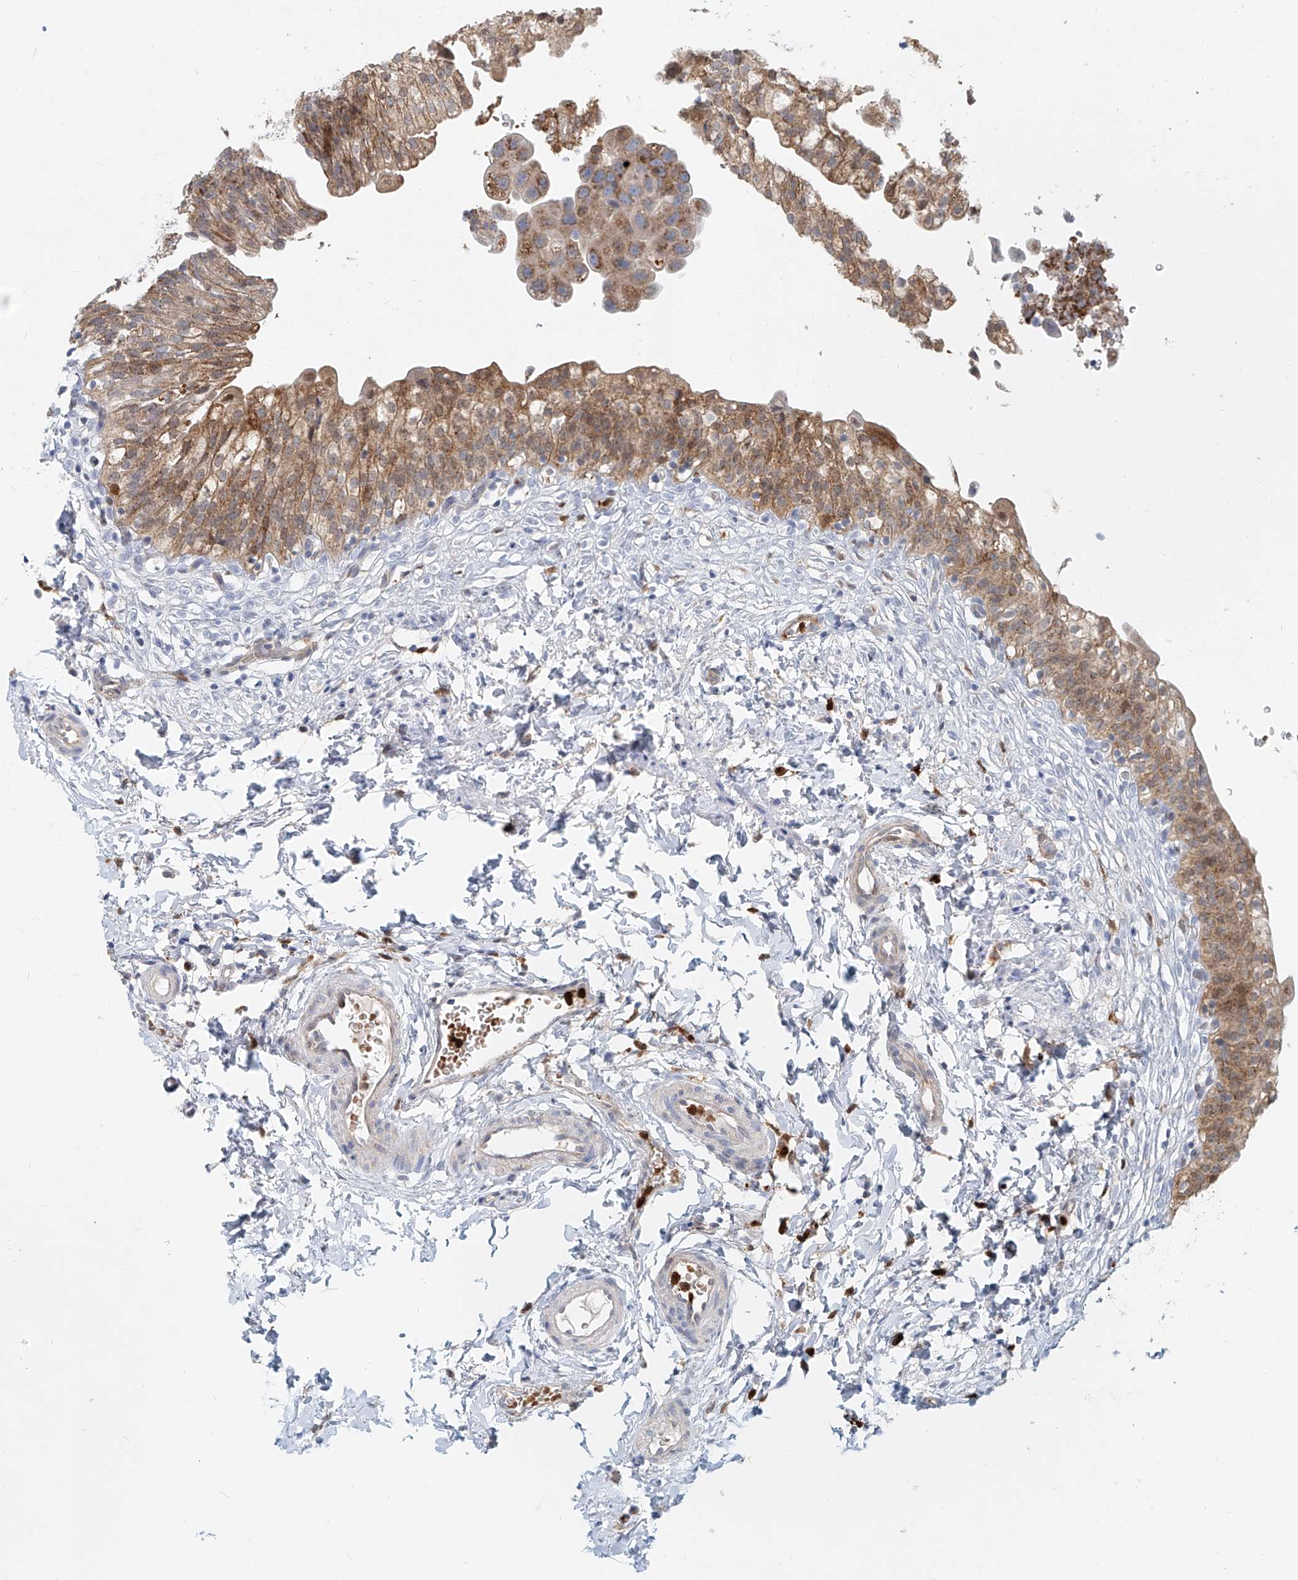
{"staining": {"intensity": "moderate", "quantity": "25%-75%", "location": "cytoplasmic/membranous"}, "tissue": "urinary bladder", "cell_type": "Urothelial cells", "image_type": "normal", "snomed": [{"axis": "morphology", "description": "Normal tissue, NOS"}, {"axis": "topography", "description": "Urinary bladder"}], "caption": "Immunohistochemistry of benign urinary bladder demonstrates medium levels of moderate cytoplasmic/membranous expression in about 25%-75% of urothelial cells.", "gene": "PTPRA", "patient": {"sex": "male", "age": 55}}